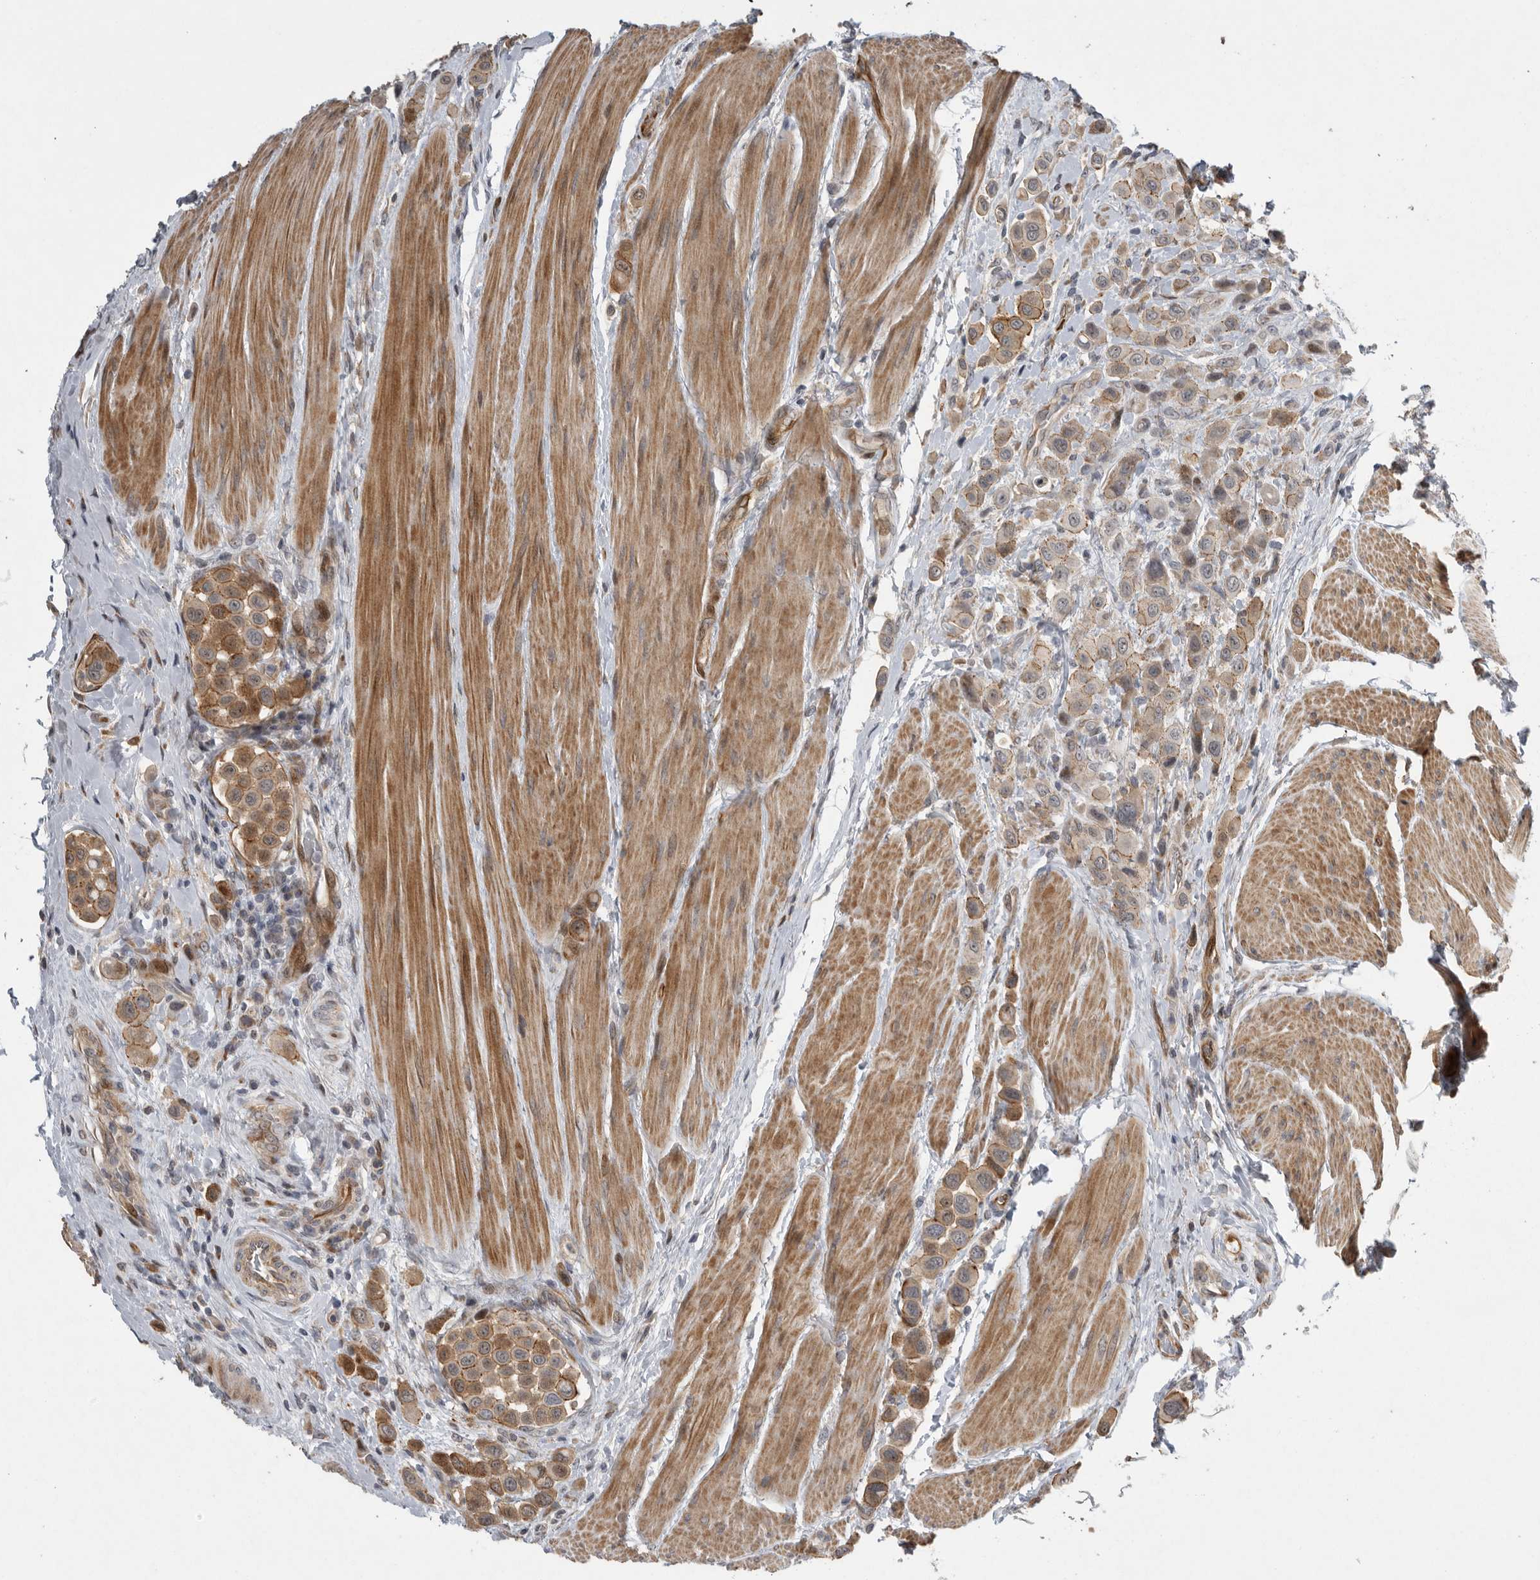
{"staining": {"intensity": "moderate", "quantity": ">75%", "location": "cytoplasmic/membranous"}, "tissue": "urothelial cancer", "cell_type": "Tumor cells", "image_type": "cancer", "snomed": [{"axis": "morphology", "description": "Urothelial carcinoma, High grade"}, {"axis": "topography", "description": "Urinary bladder"}], "caption": "Tumor cells demonstrate moderate cytoplasmic/membranous positivity in about >75% of cells in urothelial carcinoma (high-grade).", "gene": "MPDZ", "patient": {"sex": "male", "age": 50}}